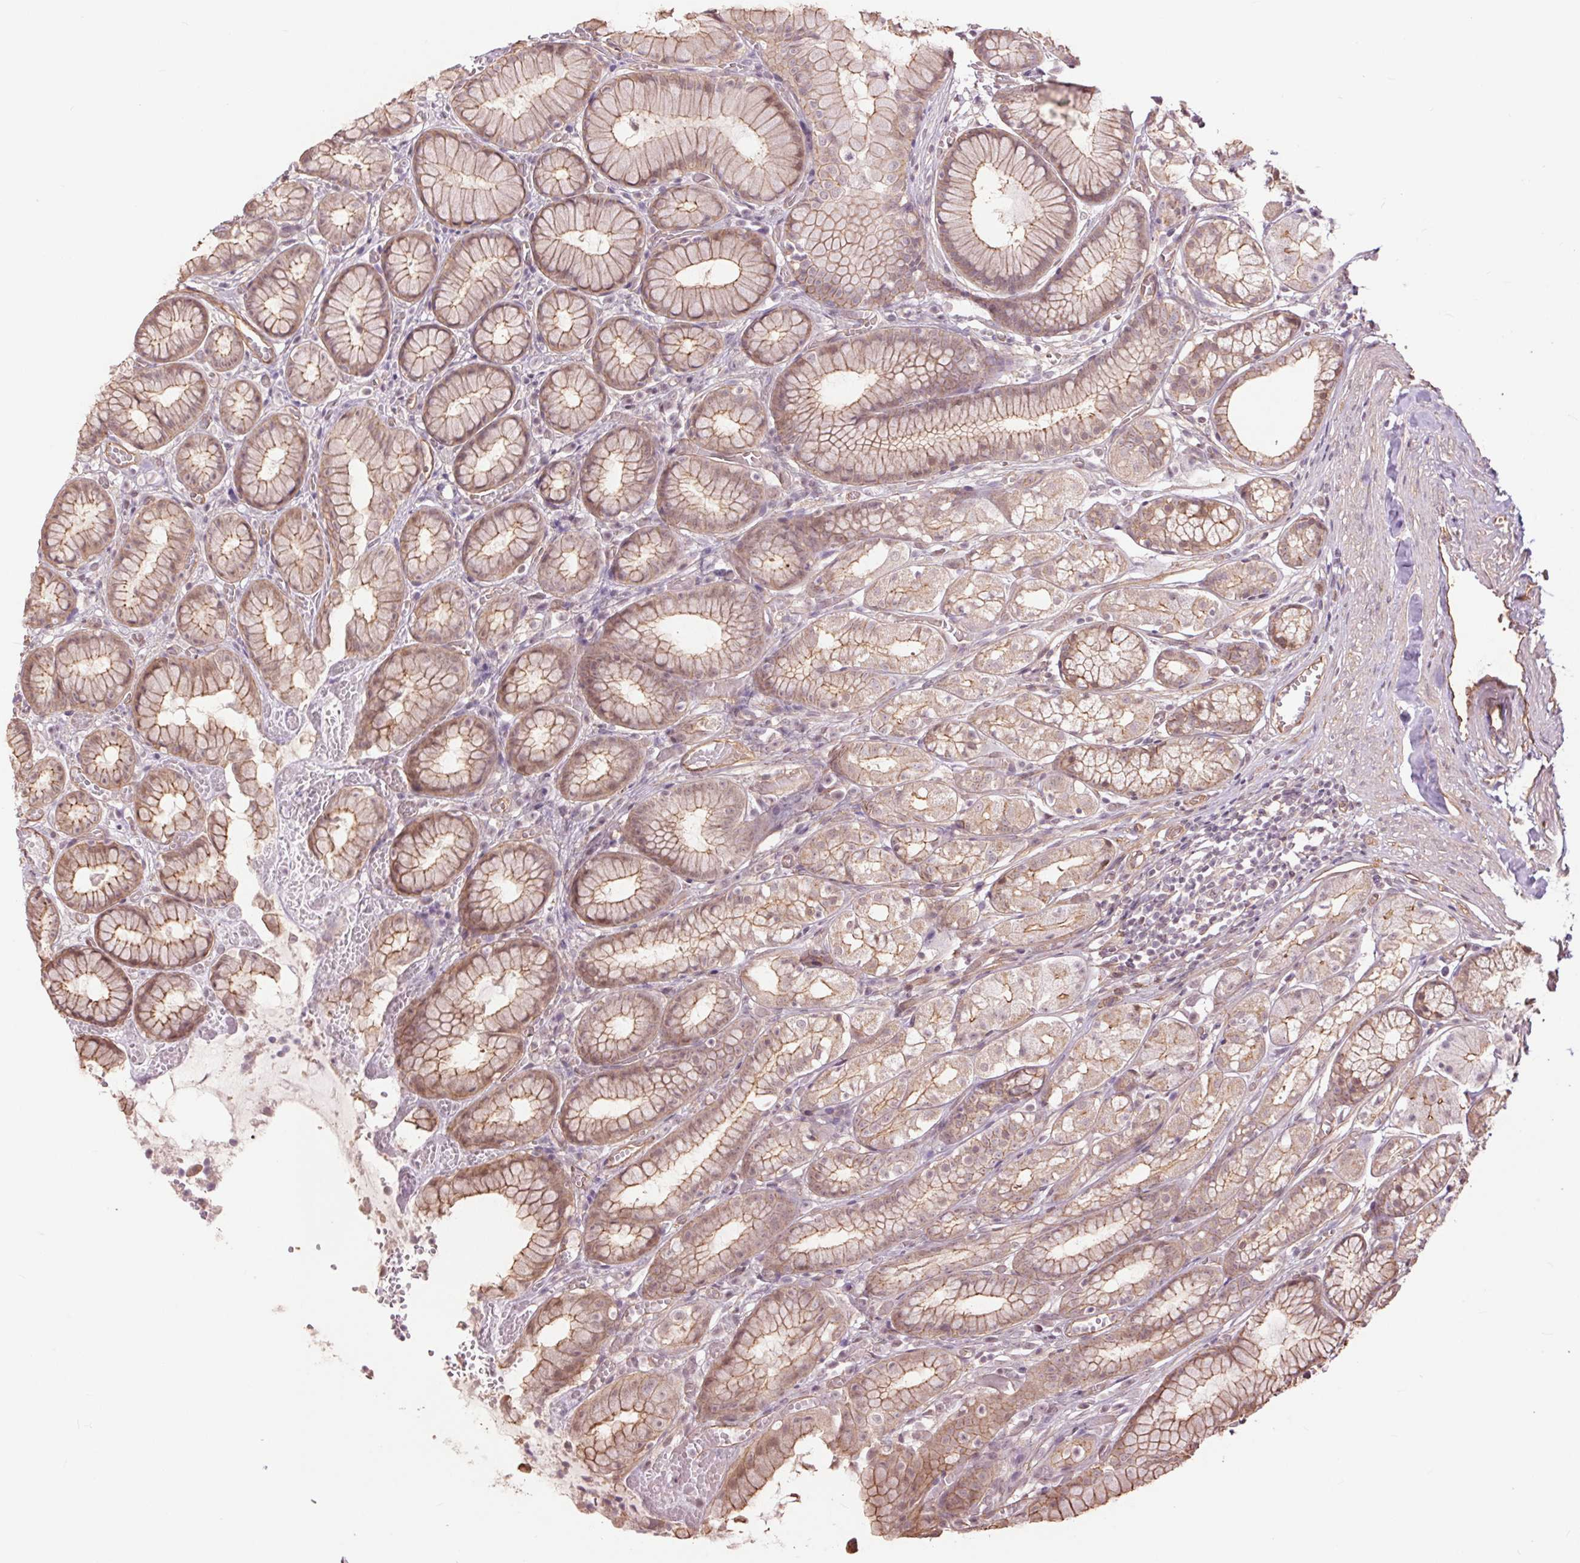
{"staining": {"intensity": "weak", "quantity": ">75%", "location": "cytoplasmic/membranous,nuclear"}, "tissue": "stomach", "cell_type": "Glandular cells", "image_type": "normal", "snomed": [{"axis": "morphology", "description": "Normal tissue, NOS"}, {"axis": "topography", "description": "Smooth muscle"}, {"axis": "topography", "description": "Stomach"}], "caption": "A high-resolution micrograph shows IHC staining of normal stomach, which shows weak cytoplasmic/membranous,nuclear staining in approximately >75% of glandular cells.", "gene": "PALM", "patient": {"sex": "male", "age": 70}}